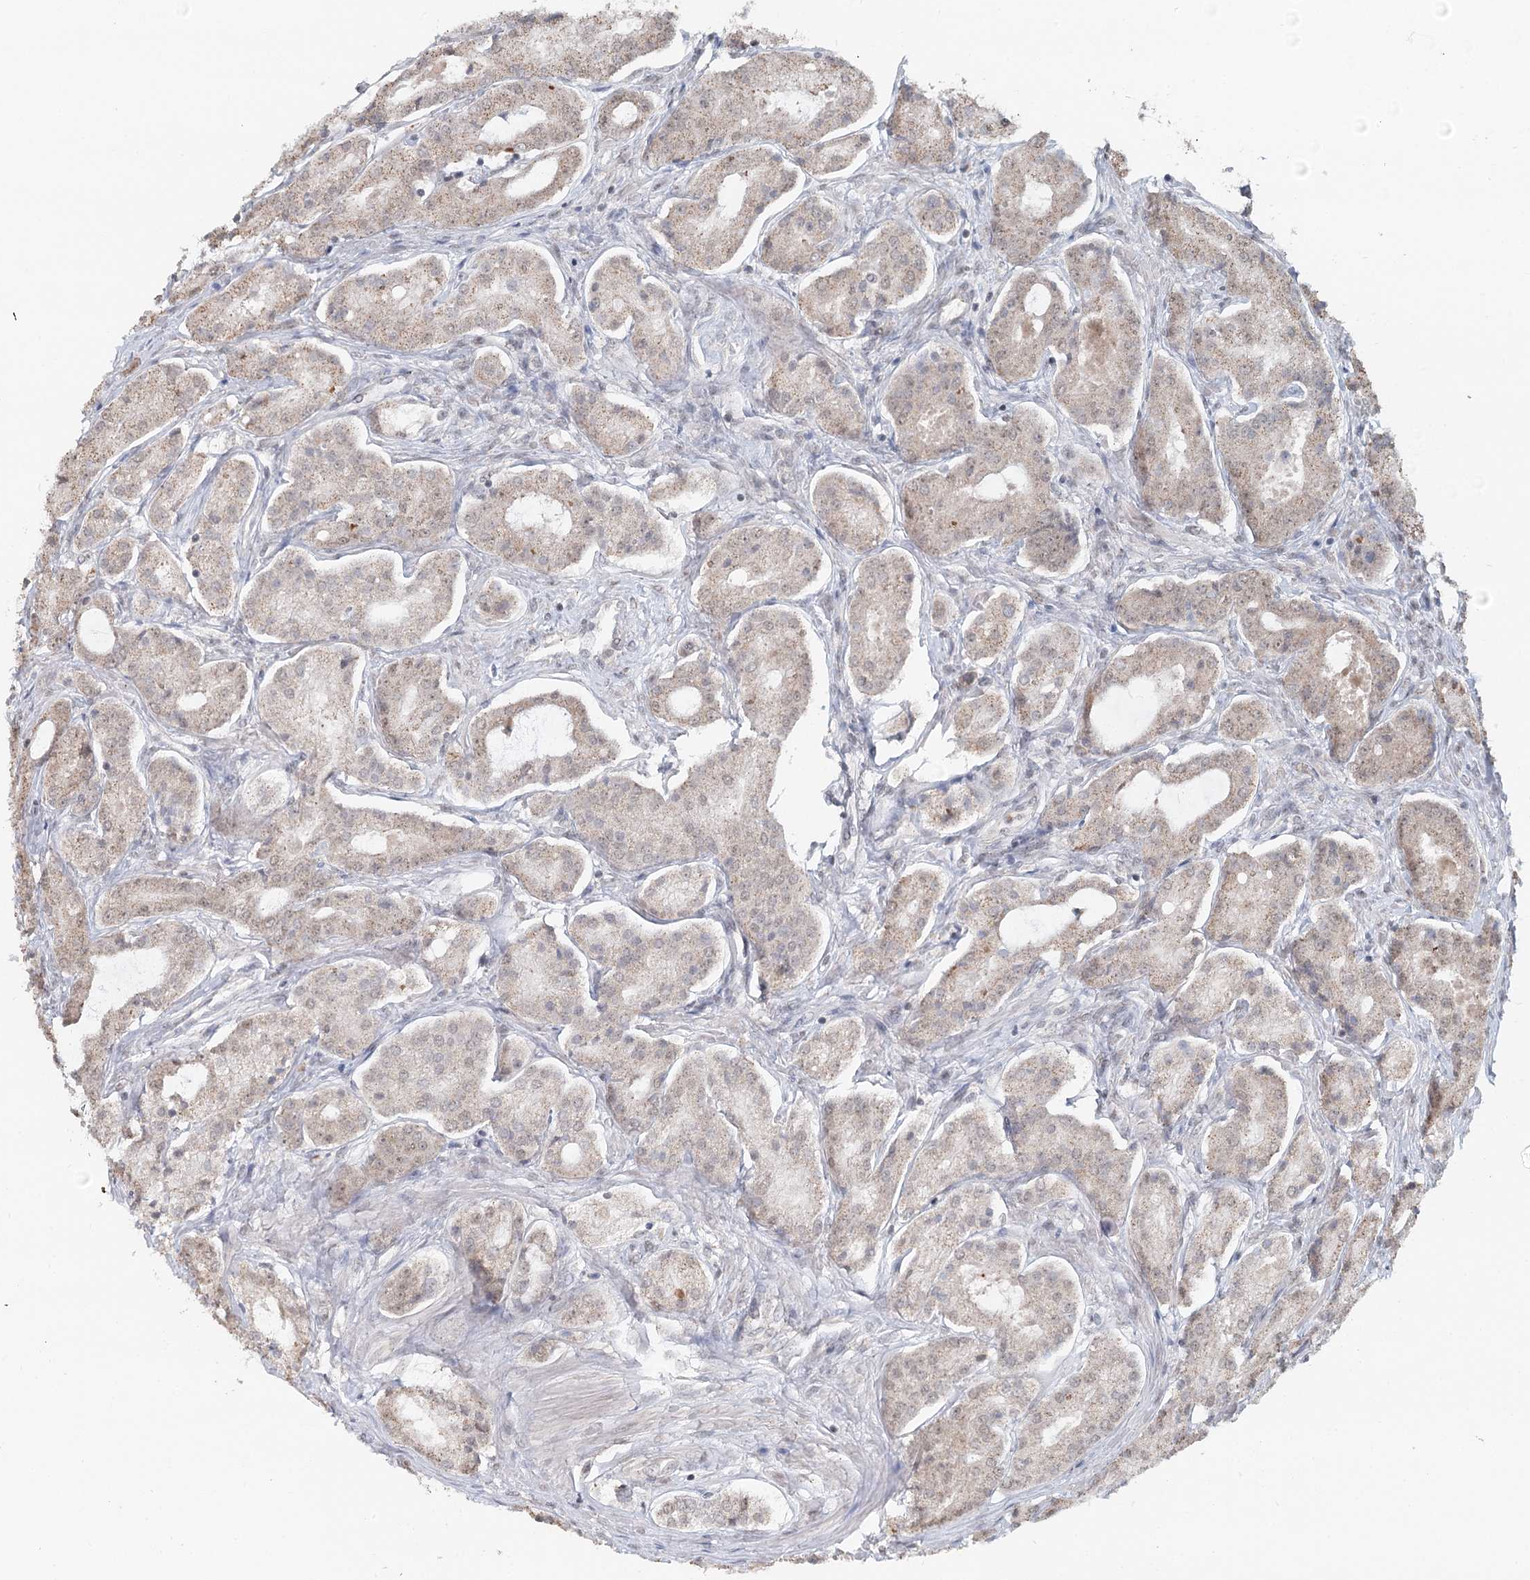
{"staining": {"intensity": "weak", "quantity": "25%-75%", "location": "cytoplasmic/membranous,nuclear"}, "tissue": "prostate cancer", "cell_type": "Tumor cells", "image_type": "cancer", "snomed": [{"axis": "morphology", "description": "Adenocarcinoma, Low grade"}, {"axis": "topography", "description": "Prostate"}], "caption": "IHC photomicrograph of neoplastic tissue: prostate cancer (low-grade adenocarcinoma) stained using IHC reveals low levels of weak protein expression localized specifically in the cytoplasmic/membranous and nuclear of tumor cells, appearing as a cytoplasmic/membranous and nuclear brown color.", "gene": "GPALPP1", "patient": {"sex": "male", "age": 68}}